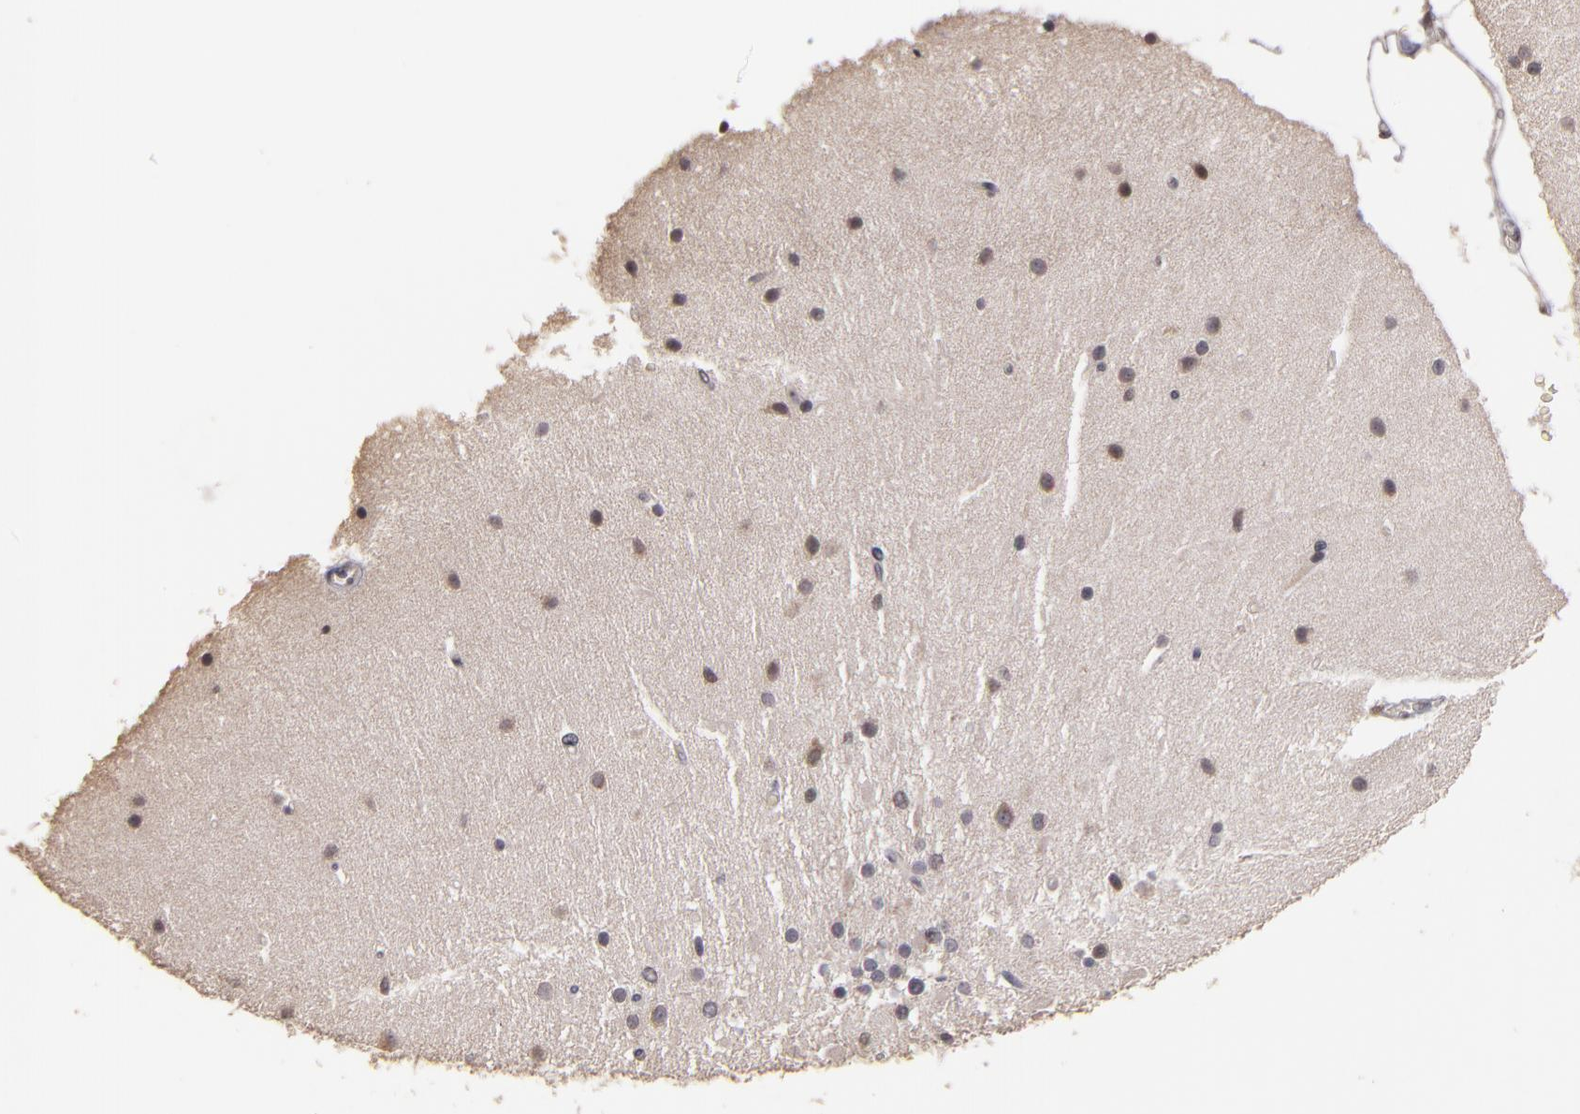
{"staining": {"intensity": "weak", "quantity": ">75%", "location": "cytoplasmic/membranous"}, "tissue": "cerebellum", "cell_type": "Cells in granular layer", "image_type": "normal", "snomed": [{"axis": "morphology", "description": "Normal tissue, NOS"}, {"axis": "topography", "description": "Cerebellum"}], "caption": "IHC staining of normal cerebellum, which shows low levels of weak cytoplasmic/membranous expression in about >75% of cells in granular layer indicating weak cytoplasmic/membranous protein expression. The staining was performed using DAB (3,3'-diaminobenzidine) (brown) for protein detection and nuclei were counterstained in hematoxylin (blue).", "gene": "CASP1", "patient": {"sex": "female", "age": 54}}